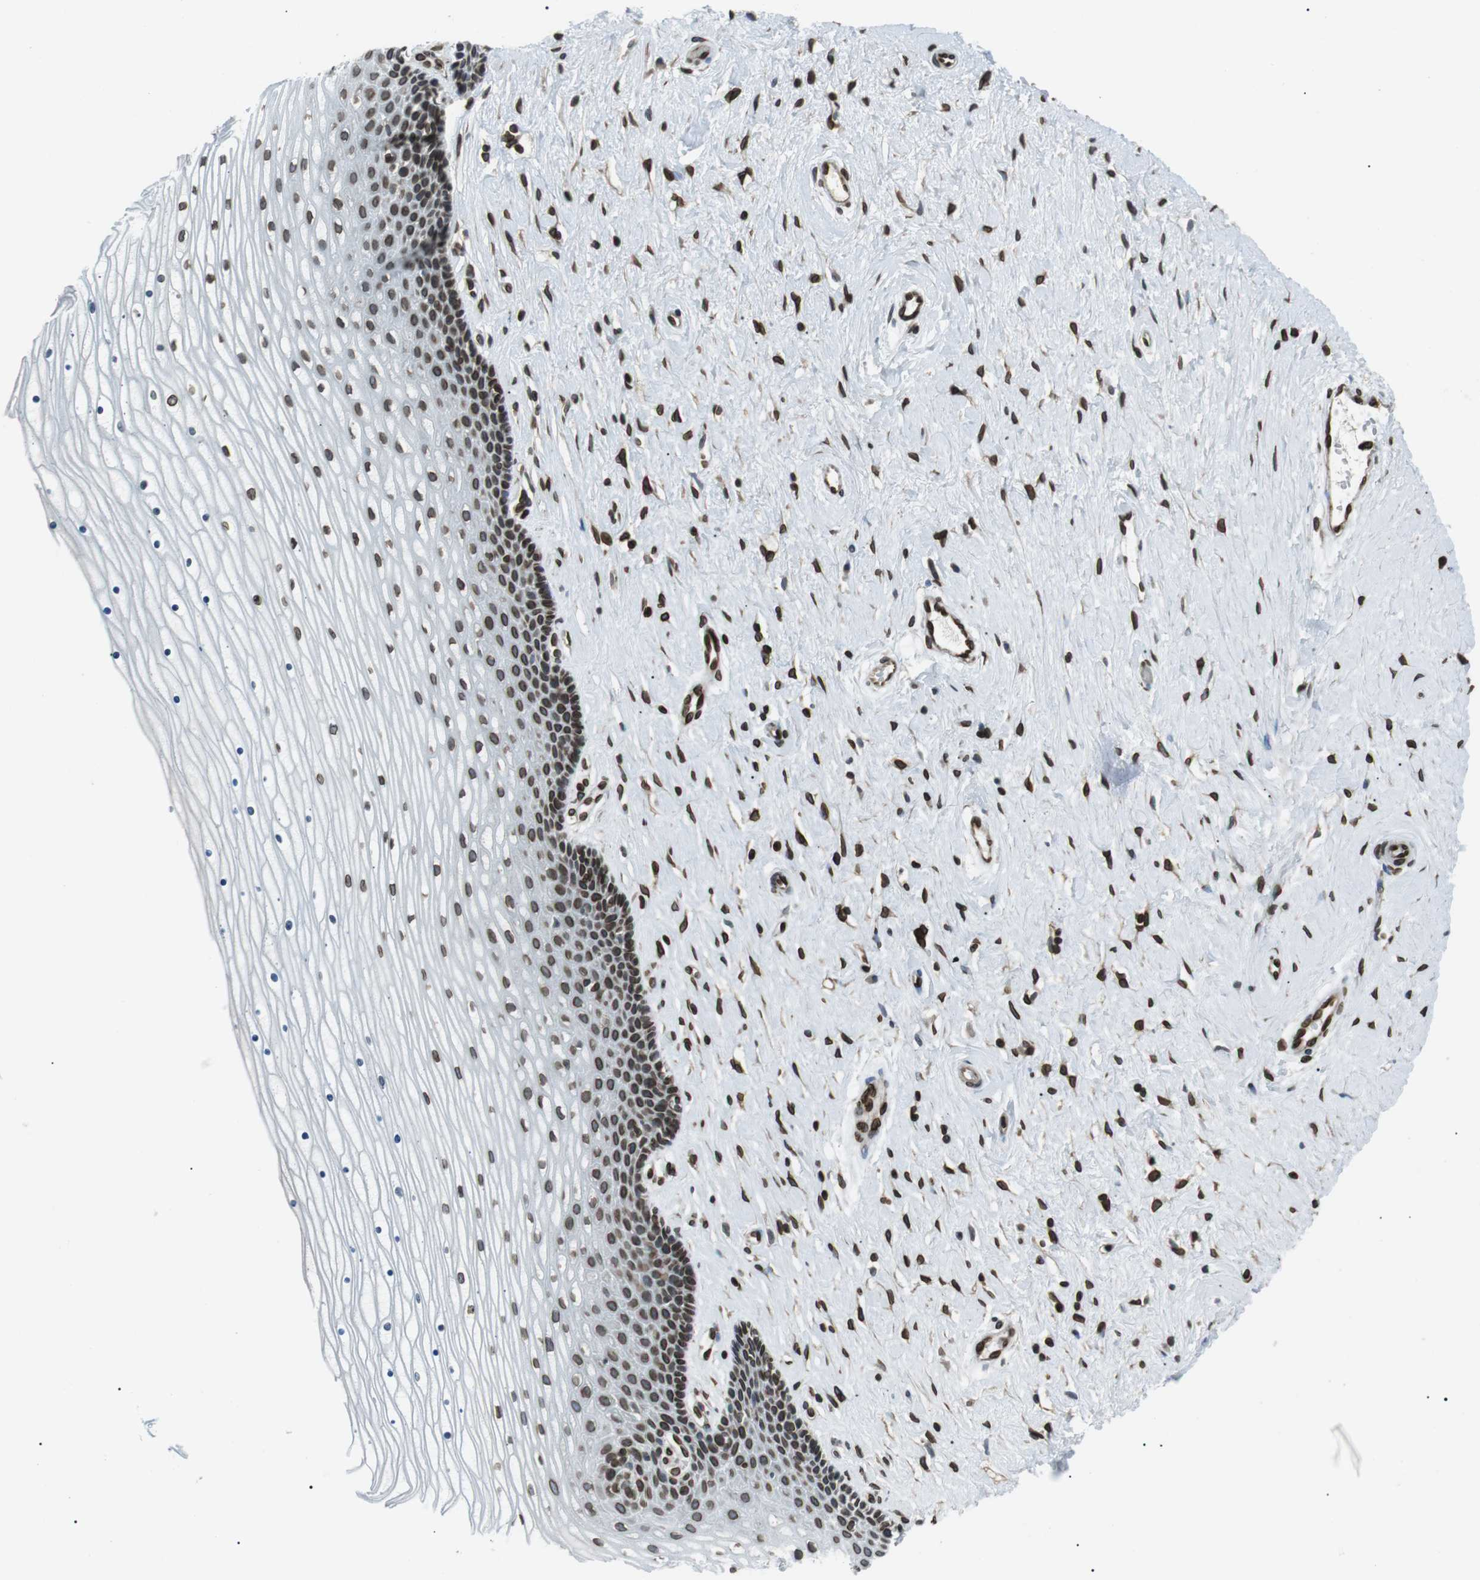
{"staining": {"intensity": "strong", "quantity": ">75%", "location": "cytoplasmic/membranous,nuclear"}, "tissue": "cervix", "cell_type": "Glandular cells", "image_type": "normal", "snomed": [{"axis": "morphology", "description": "Normal tissue, NOS"}, {"axis": "topography", "description": "Cervix"}], "caption": "An IHC image of benign tissue is shown. Protein staining in brown shows strong cytoplasmic/membranous,nuclear positivity in cervix within glandular cells.", "gene": "TMX4", "patient": {"sex": "female", "age": 39}}